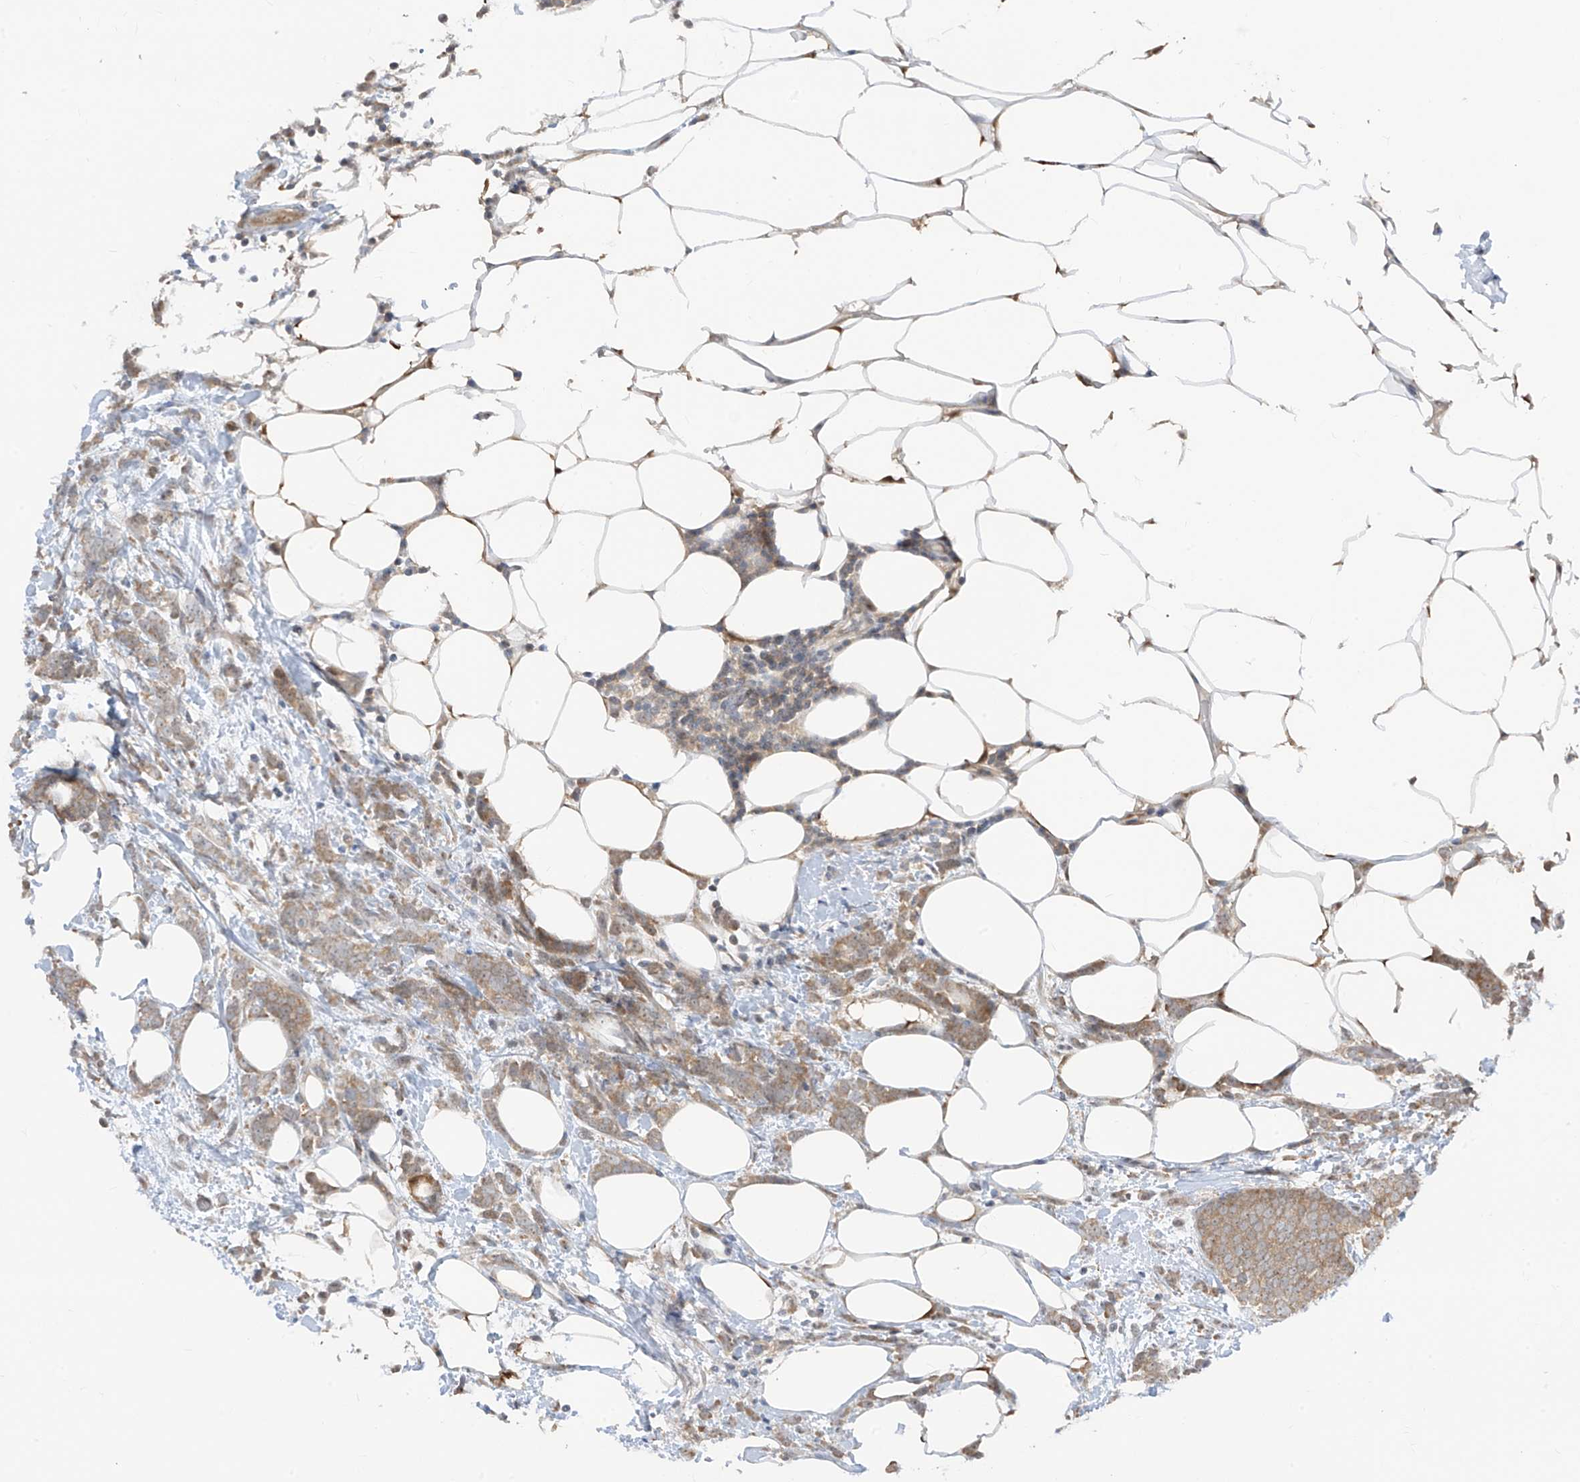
{"staining": {"intensity": "weak", "quantity": ">75%", "location": "cytoplasmic/membranous"}, "tissue": "breast cancer", "cell_type": "Tumor cells", "image_type": "cancer", "snomed": [{"axis": "morphology", "description": "Lobular carcinoma"}, {"axis": "topography", "description": "Breast"}], "caption": "Protein analysis of breast lobular carcinoma tissue displays weak cytoplasmic/membranous positivity in approximately >75% of tumor cells.", "gene": "TTC38", "patient": {"sex": "female", "age": 58}}